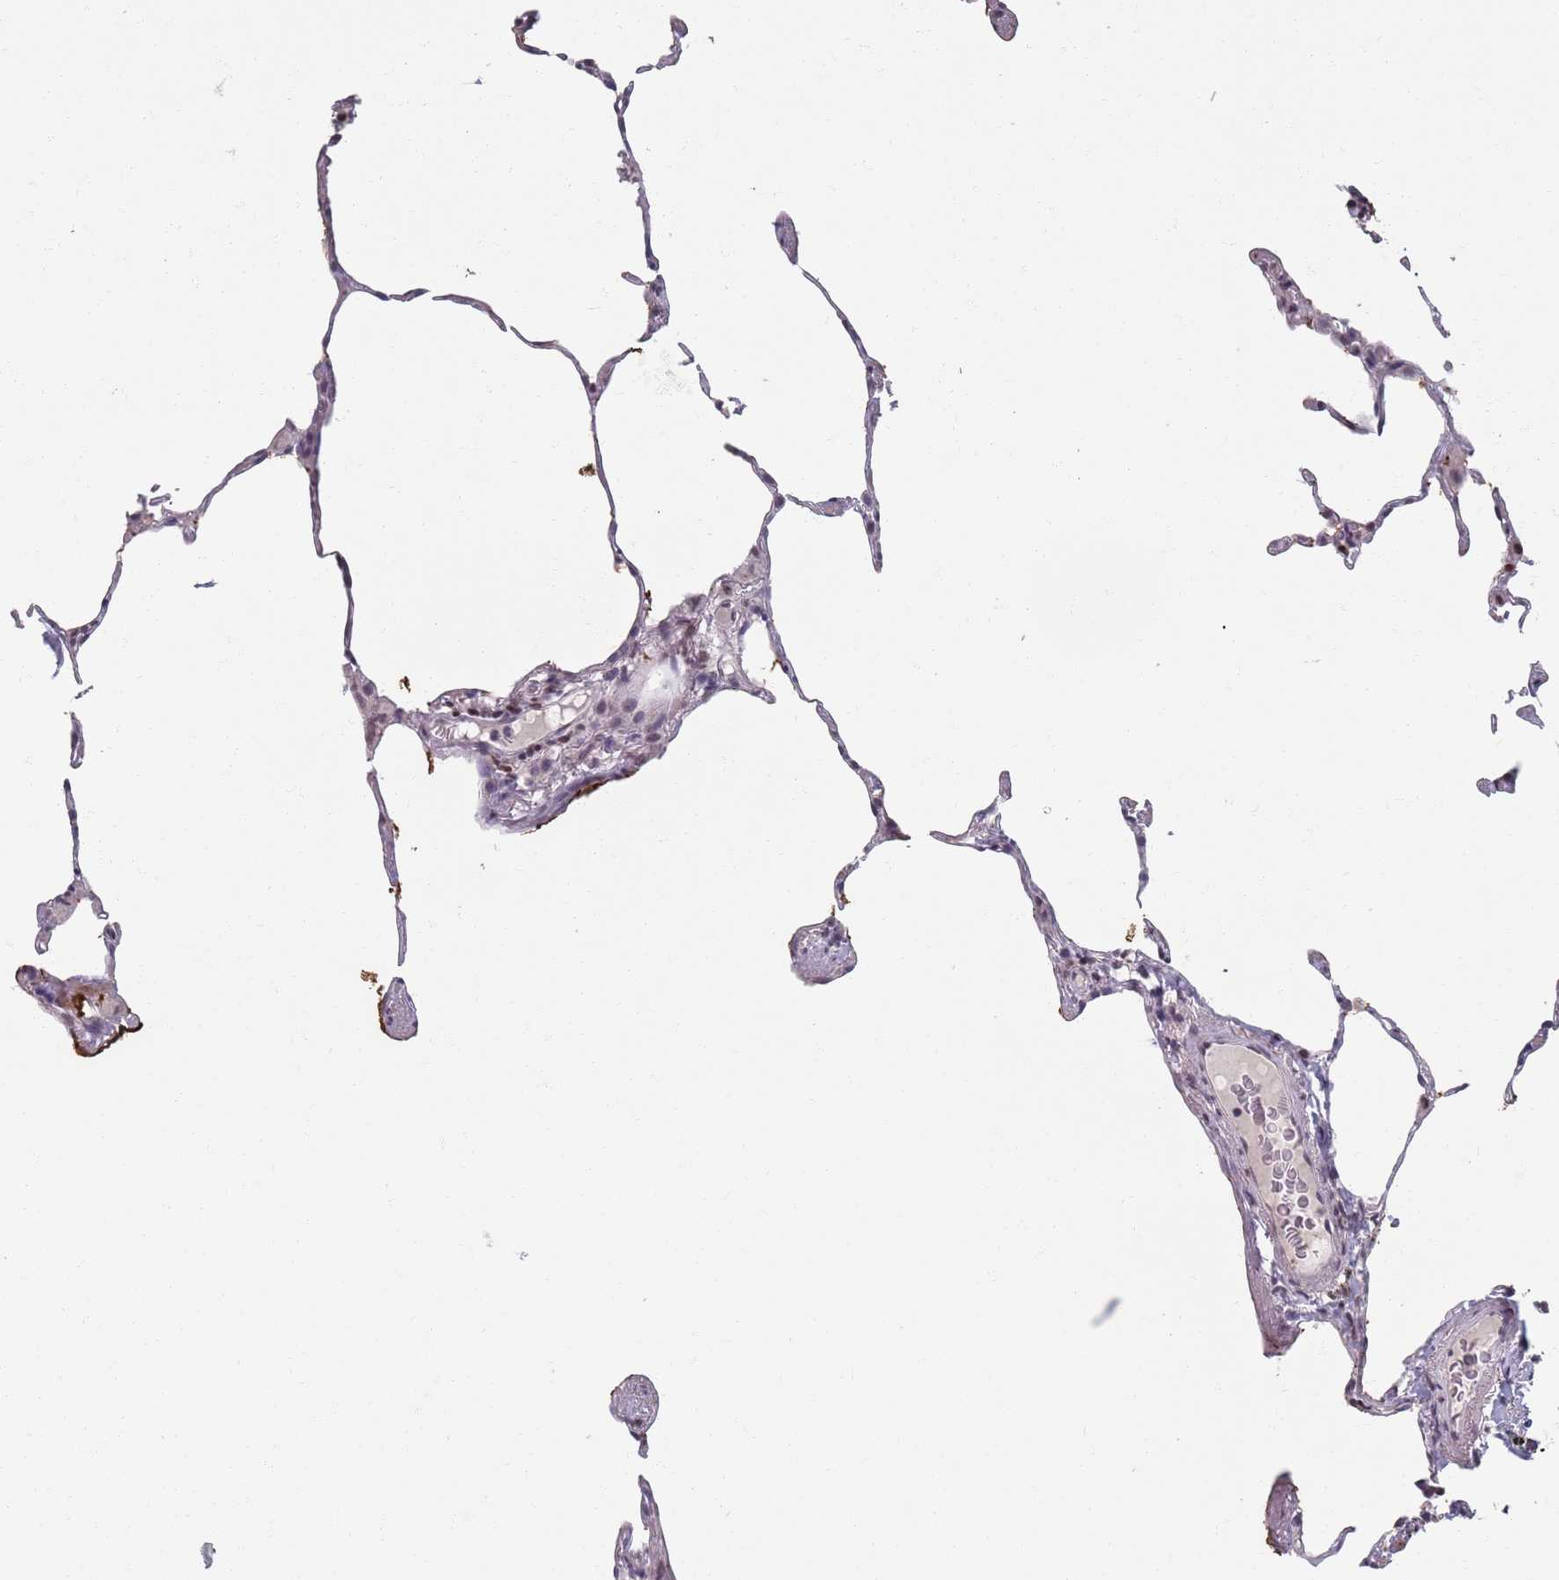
{"staining": {"intensity": "moderate", "quantity": "<25%", "location": "nuclear"}, "tissue": "lung", "cell_type": "Alveolar cells", "image_type": "normal", "snomed": [{"axis": "morphology", "description": "Normal tissue, NOS"}, {"axis": "topography", "description": "Lung"}], "caption": "Unremarkable lung exhibits moderate nuclear positivity in approximately <25% of alveolar cells.", "gene": "SAMD1", "patient": {"sex": "female", "age": 57}}